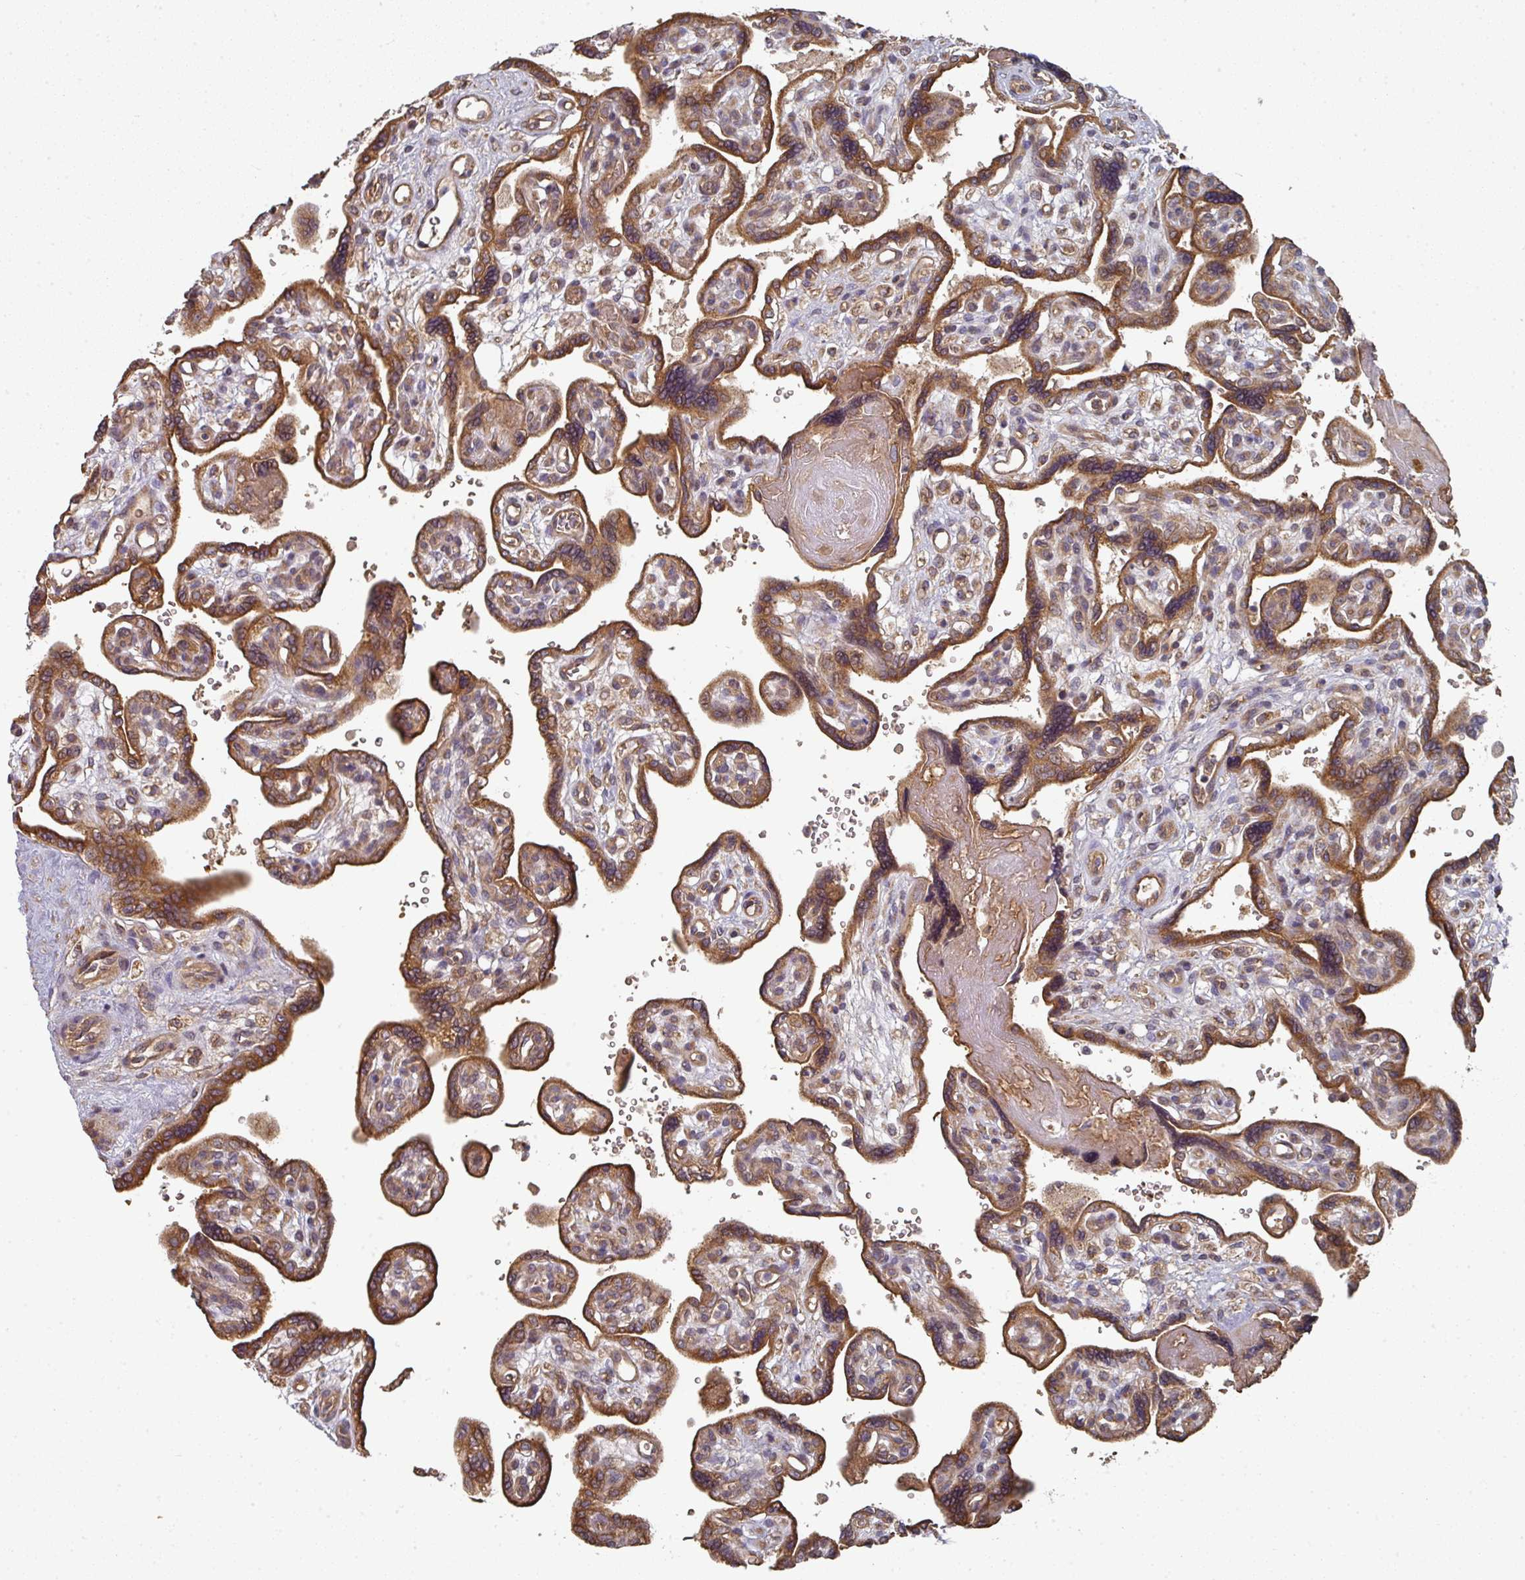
{"staining": {"intensity": "moderate", "quantity": ">75%", "location": "cytoplasmic/membranous"}, "tissue": "placenta", "cell_type": "Decidual cells", "image_type": "normal", "snomed": [{"axis": "morphology", "description": "Normal tissue, NOS"}, {"axis": "topography", "description": "Placenta"}], "caption": "There is medium levels of moderate cytoplasmic/membranous staining in decidual cells of benign placenta, as demonstrated by immunohistochemical staining (brown color).", "gene": "EDEM2", "patient": {"sex": "female", "age": 39}}